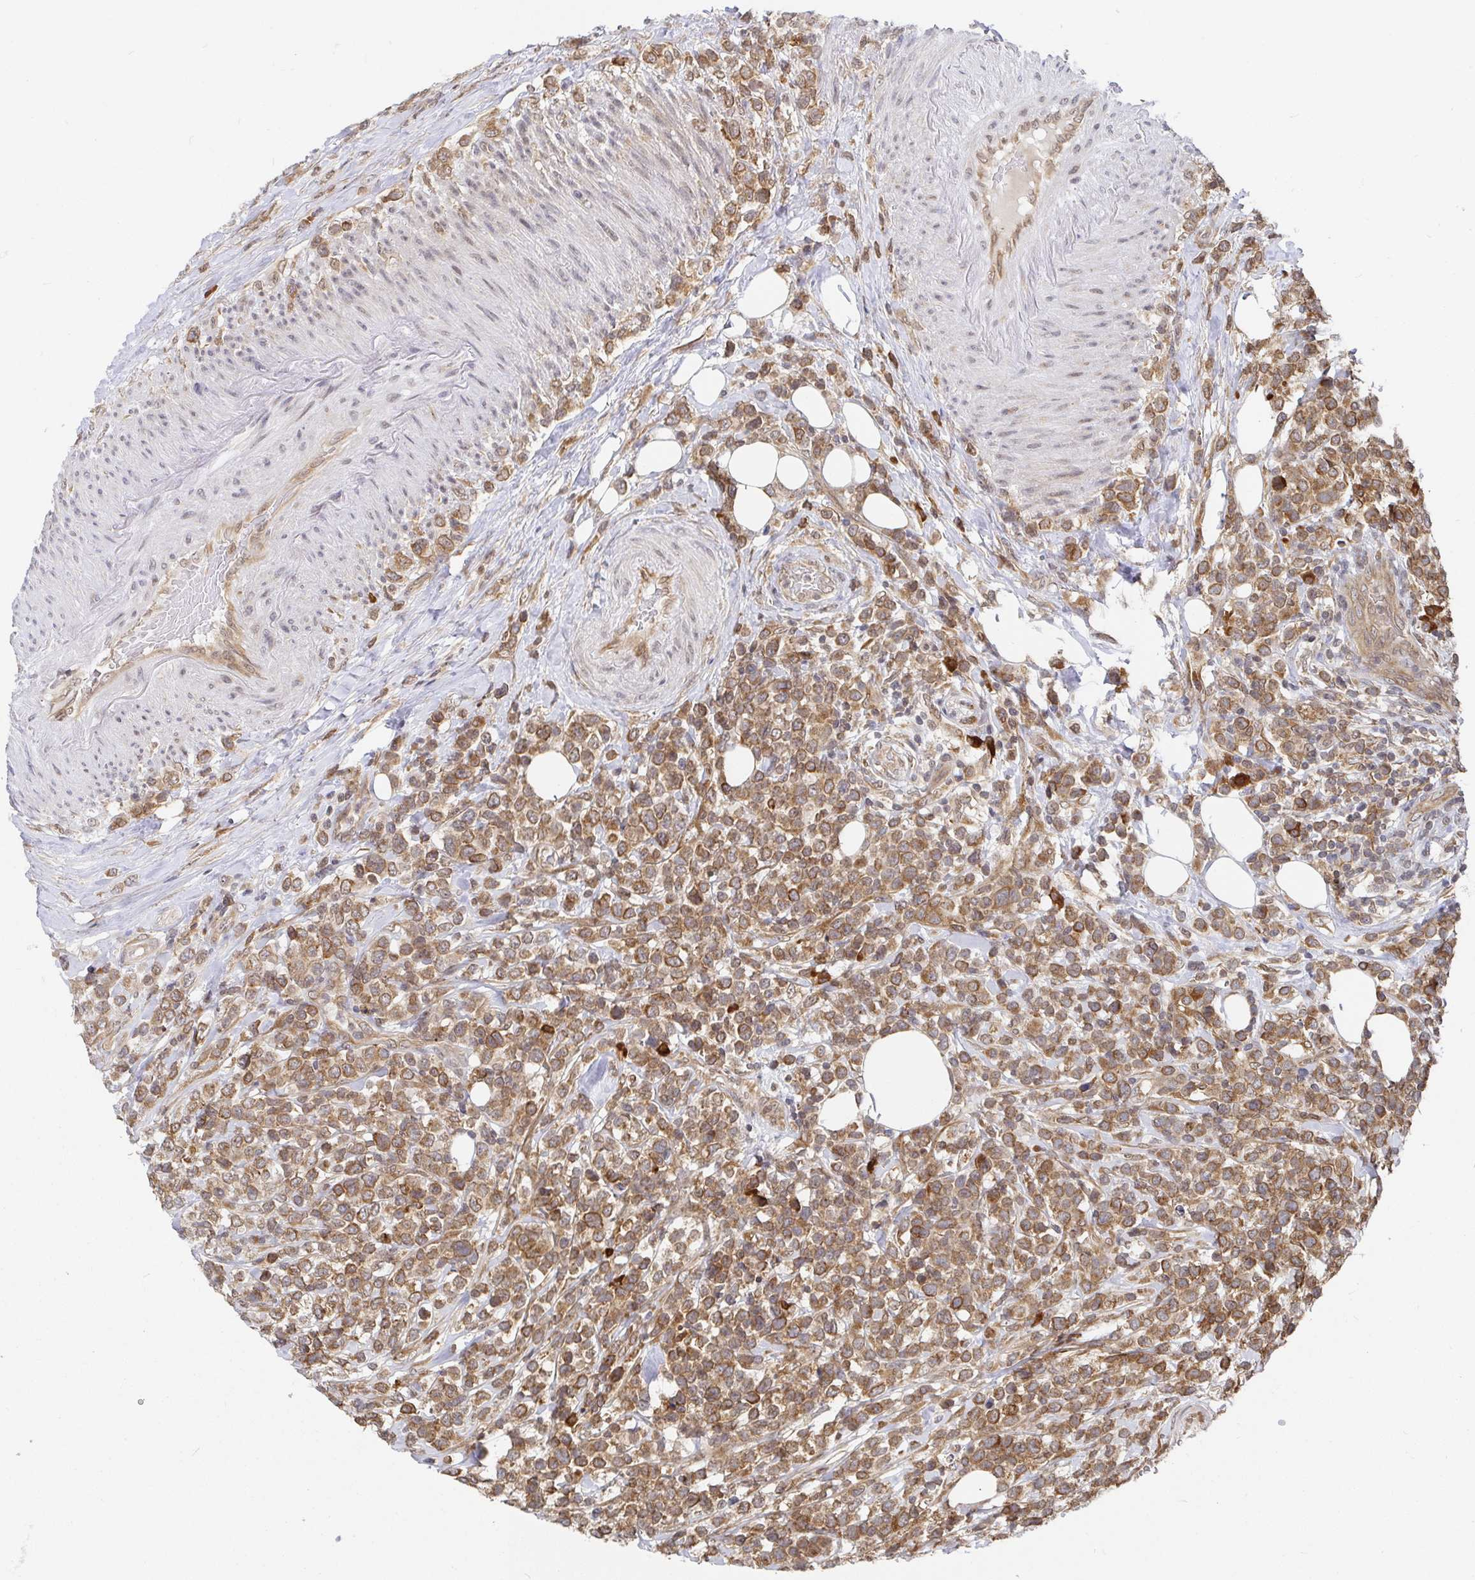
{"staining": {"intensity": "moderate", "quantity": ">75%", "location": "cytoplasmic/membranous"}, "tissue": "lymphoma", "cell_type": "Tumor cells", "image_type": "cancer", "snomed": [{"axis": "morphology", "description": "Malignant lymphoma, non-Hodgkin's type, High grade"}, {"axis": "topography", "description": "Soft tissue"}], "caption": "This is an image of IHC staining of lymphoma, which shows moderate positivity in the cytoplasmic/membranous of tumor cells.", "gene": "ALG1", "patient": {"sex": "female", "age": 56}}